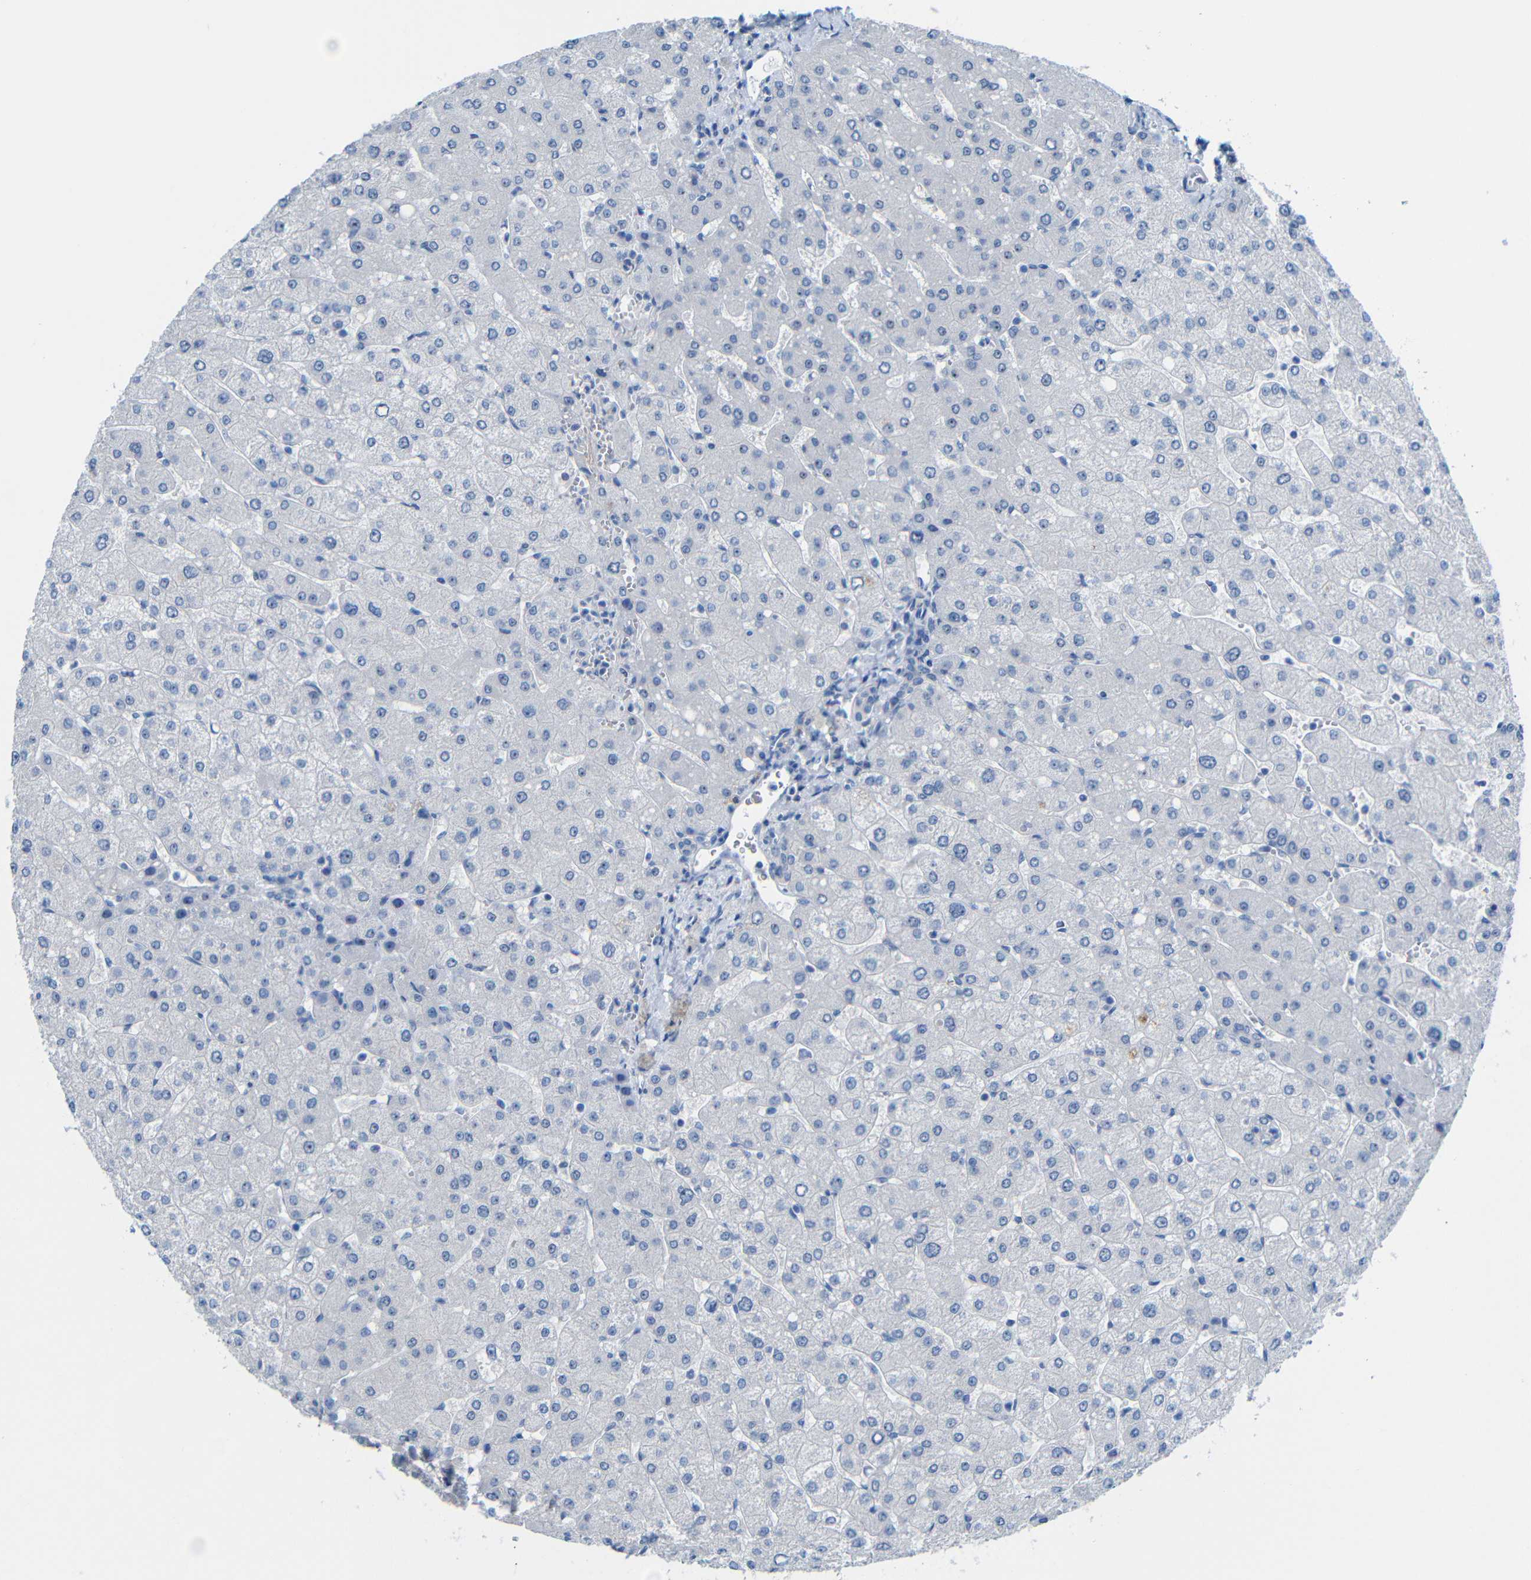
{"staining": {"intensity": "negative", "quantity": "none", "location": "none"}, "tissue": "liver", "cell_type": "Cholangiocytes", "image_type": "normal", "snomed": [{"axis": "morphology", "description": "Normal tissue, NOS"}, {"axis": "topography", "description": "Liver"}], "caption": "IHC of benign human liver shows no staining in cholangiocytes. The staining is performed using DAB (3,3'-diaminobenzidine) brown chromogen with nuclei counter-stained in using hematoxylin.", "gene": "C1orf210", "patient": {"sex": "male", "age": 55}}